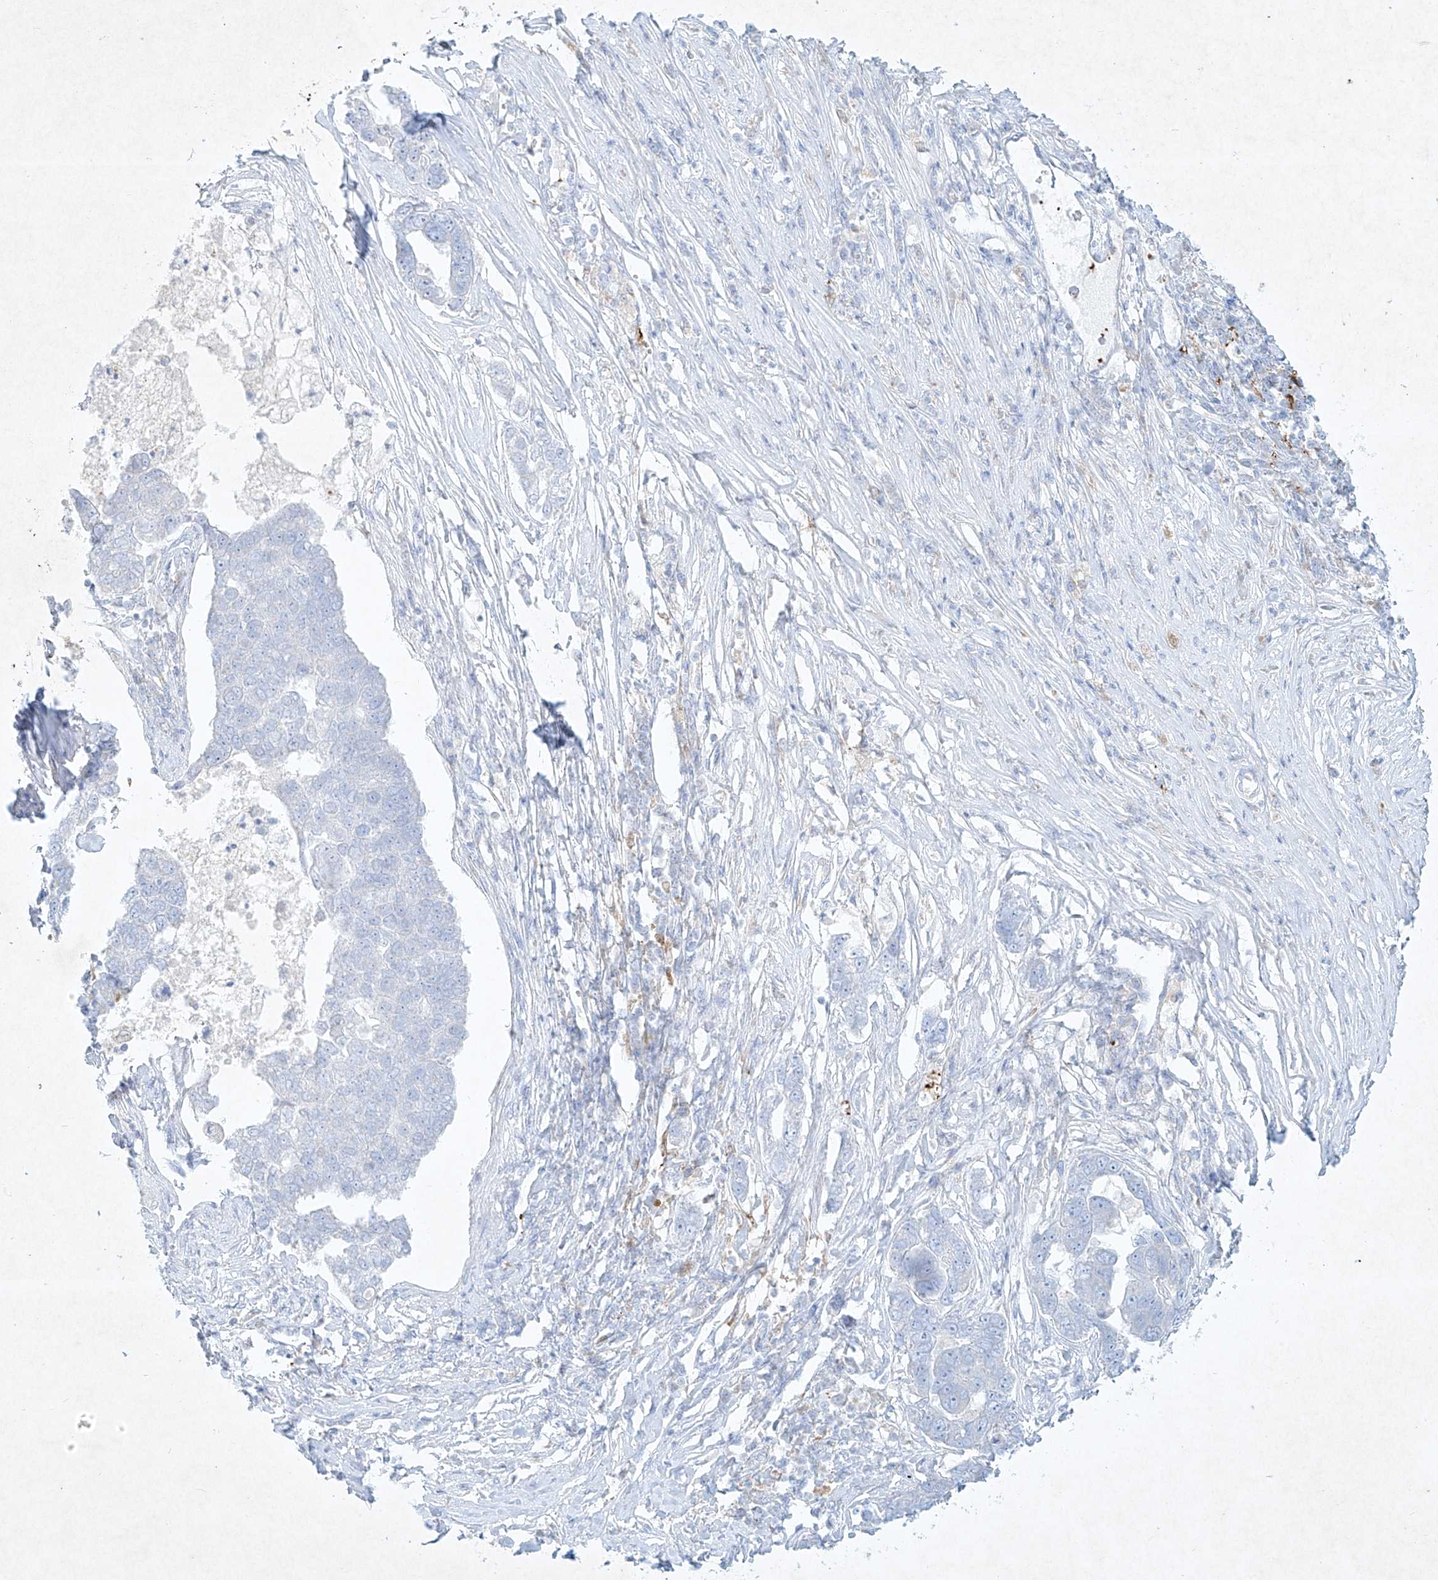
{"staining": {"intensity": "negative", "quantity": "none", "location": "none"}, "tissue": "pancreatic cancer", "cell_type": "Tumor cells", "image_type": "cancer", "snomed": [{"axis": "morphology", "description": "Adenocarcinoma, NOS"}, {"axis": "topography", "description": "Pancreas"}], "caption": "Immunohistochemistry (IHC) image of adenocarcinoma (pancreatic) stained for a protein (brown), which displays no positivity in tumor cells.", "gene": "PLEK", "patient": {"sex": "female", "age": 61}}